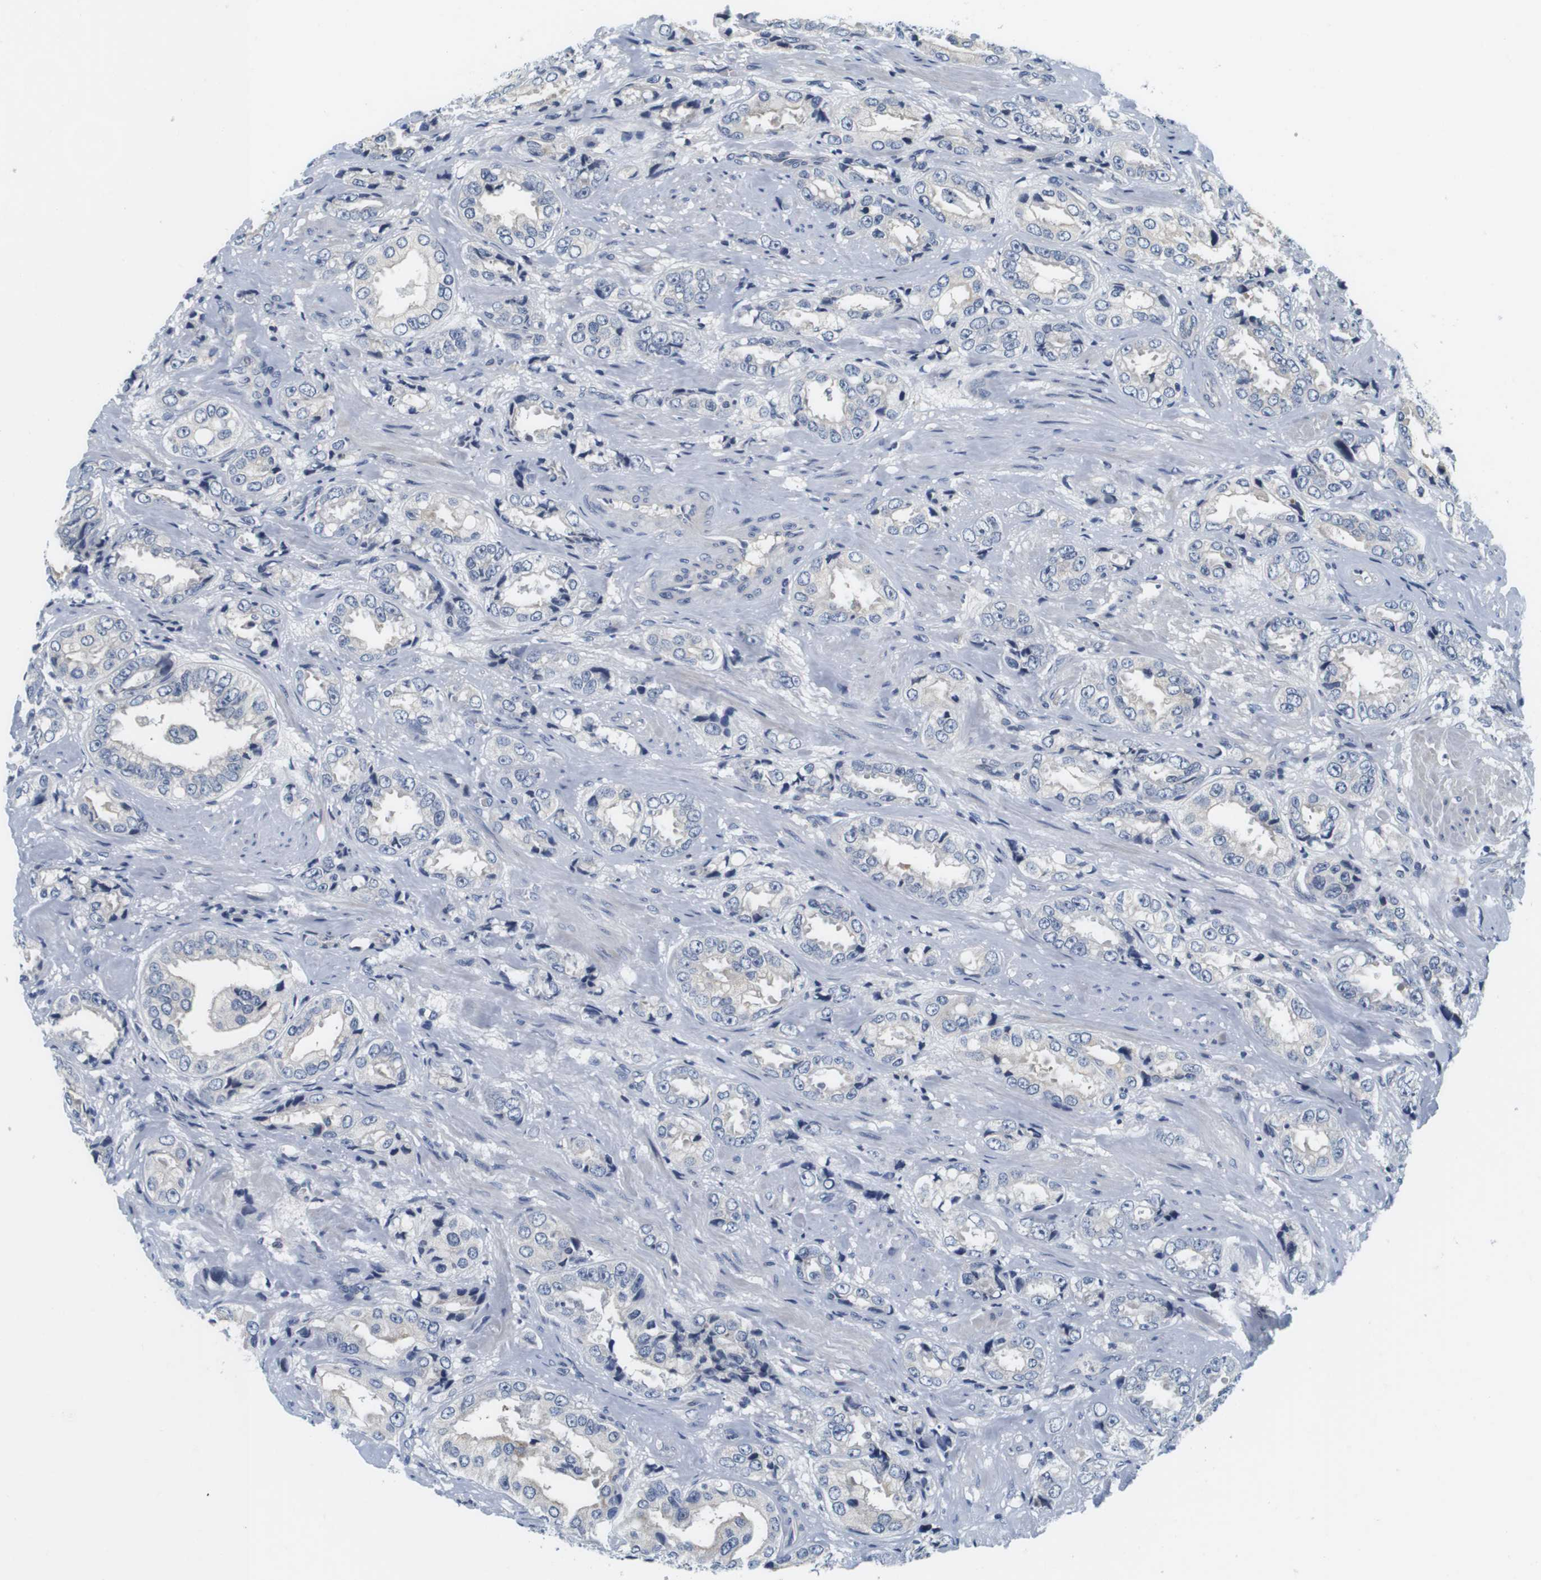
{"staining": {"intensity": "negative", "quantity": "none", "location": "none"}, "tissue": "prostate cancer", "cell_type": "Tumor cells", "image_type": "cancer", "snomed": [{"axis": "morphology", "description": "Adenocarcinoma, High grade"}, {"axis": "topography", "description": "Prostate"}], "caption": "Immunohistochemical staining of prostate cancer shows no significant expression in tumor cells.", "gene": "KCNJ5", "patient": {"sex": "male", "age": 61}}